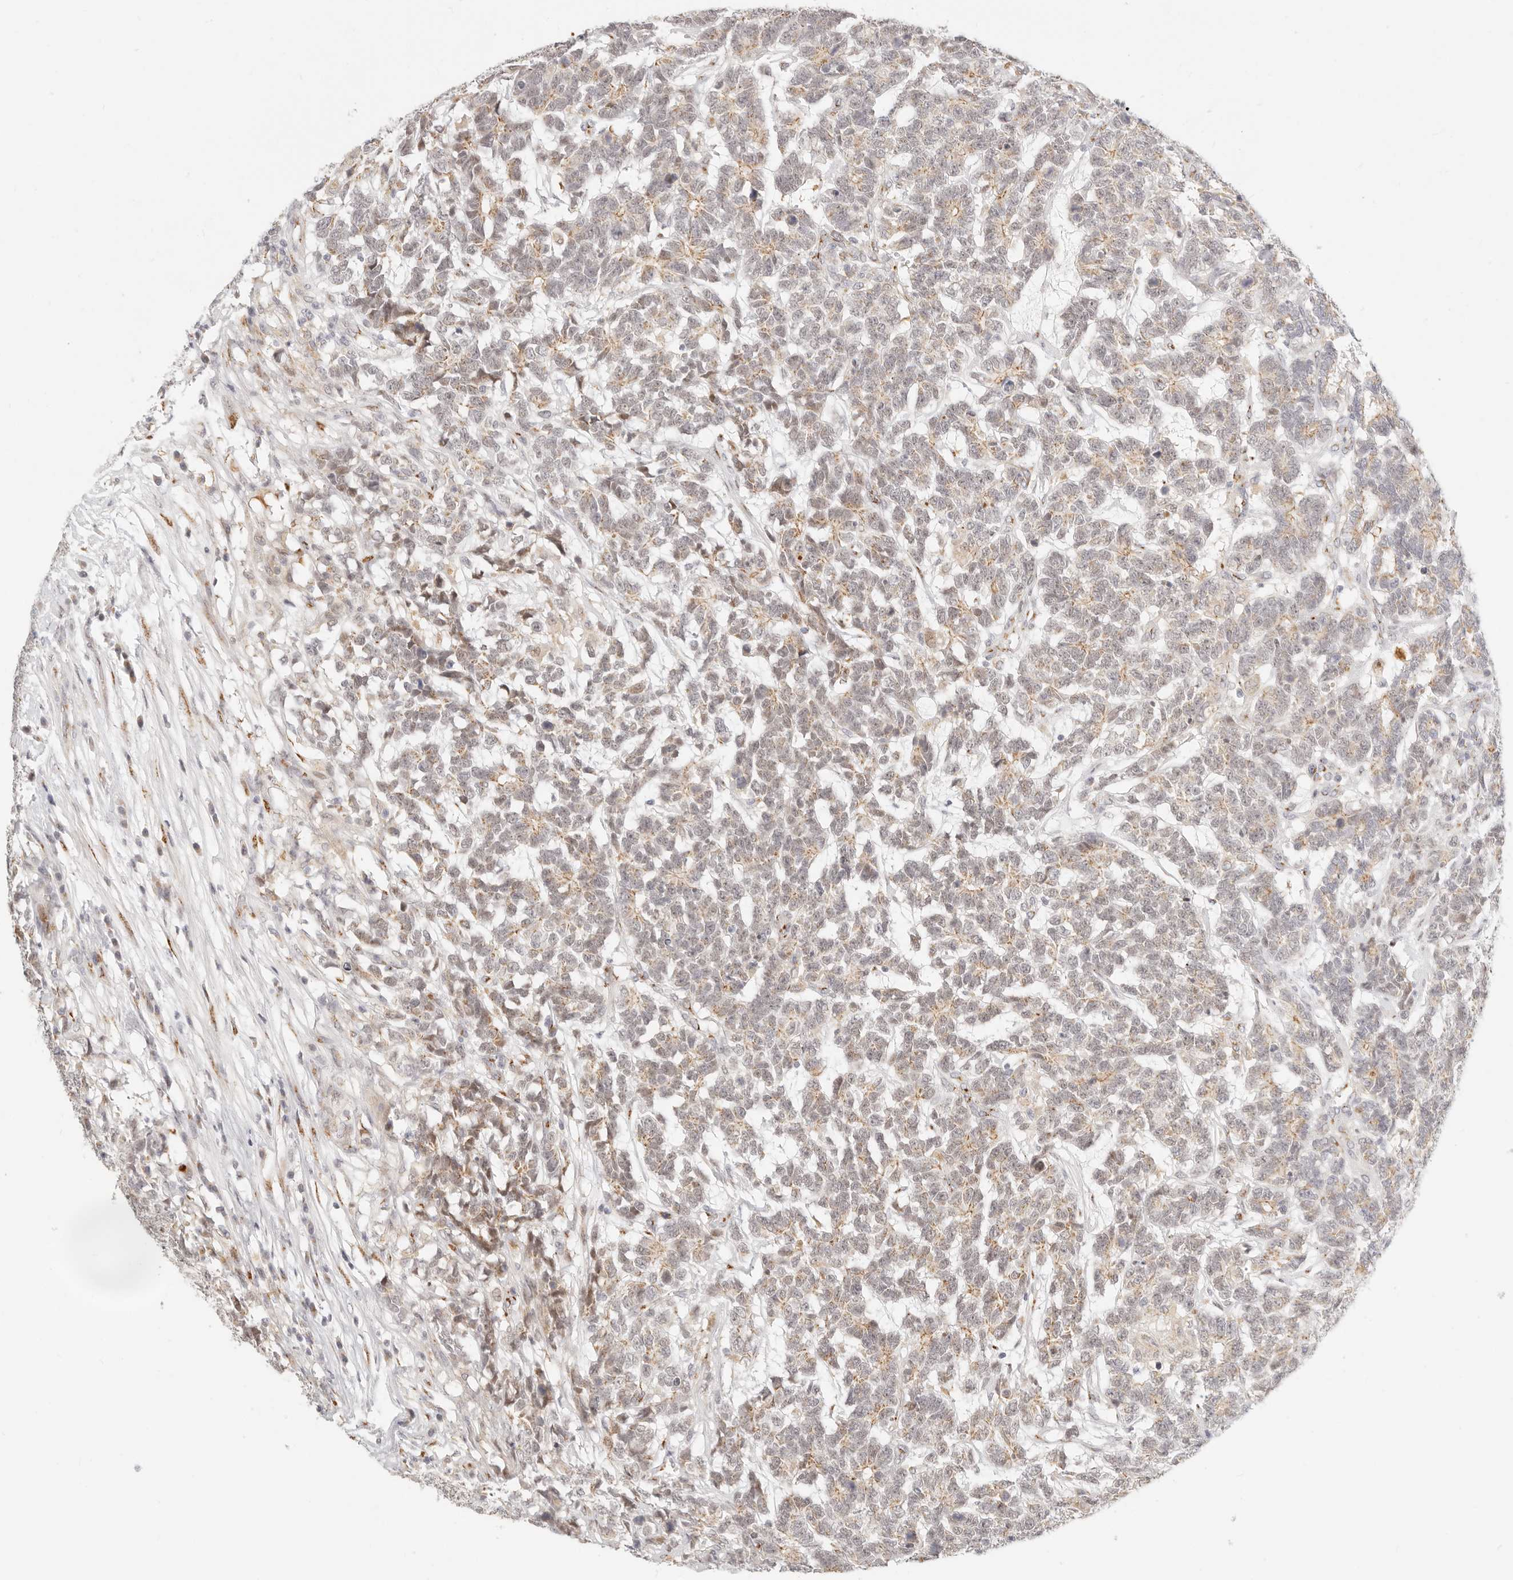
{"staining": {"intensity": "moderate", "quantity": "25%-75%", "location": "cytoplasmic/membranous"}, "tissue": "testis cancer", "cell_type": "Tumor cells", "image_type": "cancer", "snomed": [{"axis": "morphology", "description": "Carcinoma, Embryonal, NOS"}, {"axis": "topography", "description": "Testis"}], "caption": "High-power microscopy captured an immunohistochemistry photomicrograph of testis cancer (embryonal carcinoma), revealing moderate cytoplasmic/membranous positivity in approximately 25%-75% of tumor cells.", "gene": "FAM20B", "patient": {"sex": "male", "age": 26}}